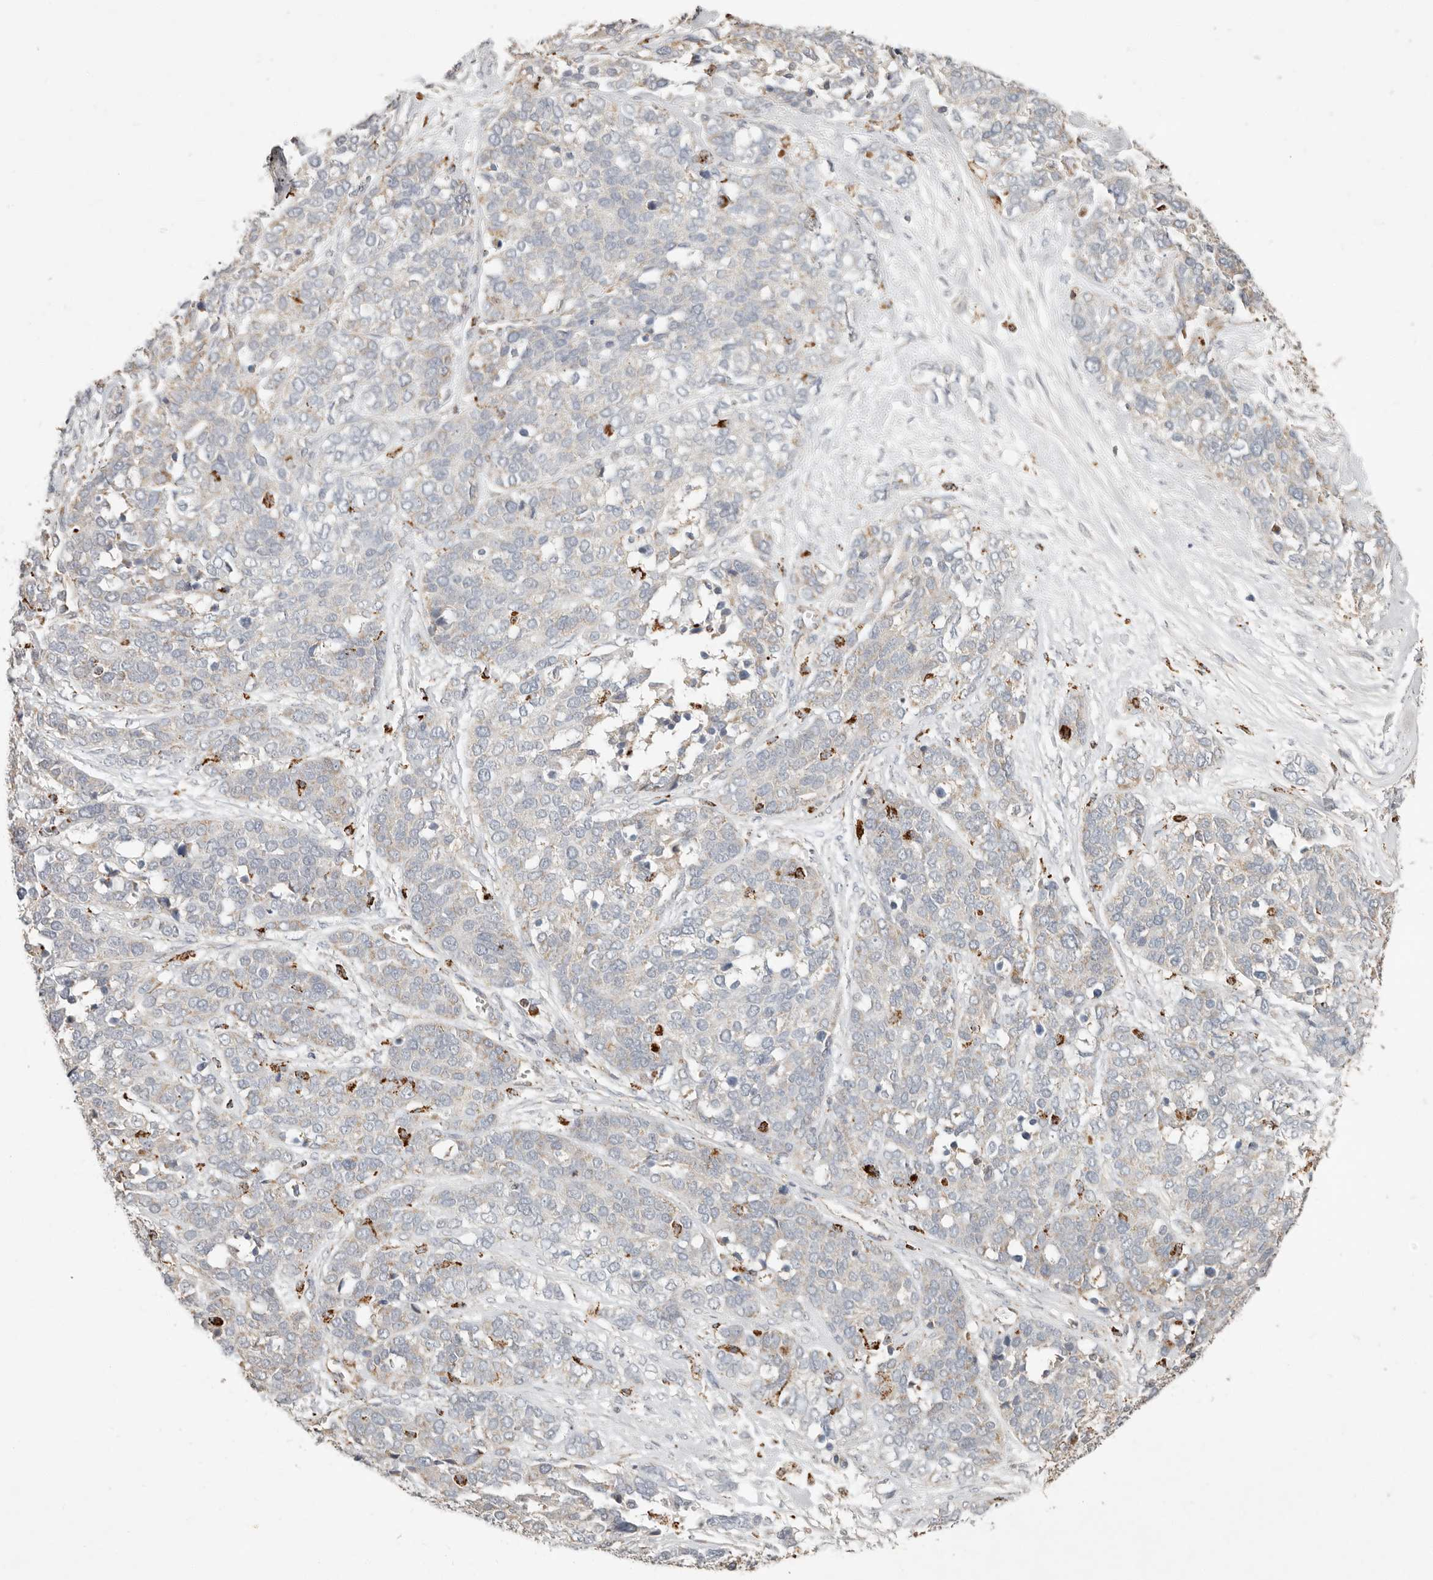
{"staining": {"intensity": "moderate", "quantity": "<25%", "location": "cytoplasmic/membranous"}, "tissue": "ovarian cancer", "cell_type": "Tumor cells", "image_type": "cancer", "snomed": [{"axis": "morphology", "description": "Cystadenocarcinoma, serous, NOS"}, {"axis": "topography", "description": "Ovary"}], "caption": "Ovarian cancer stained with a brown dye exhibits moderate cytoplasmic/membranous positive expression in approximately <25% of tumor cells.", "gene": "ARHGEF10L", "patient": {"sex": "female", "age": 44}}